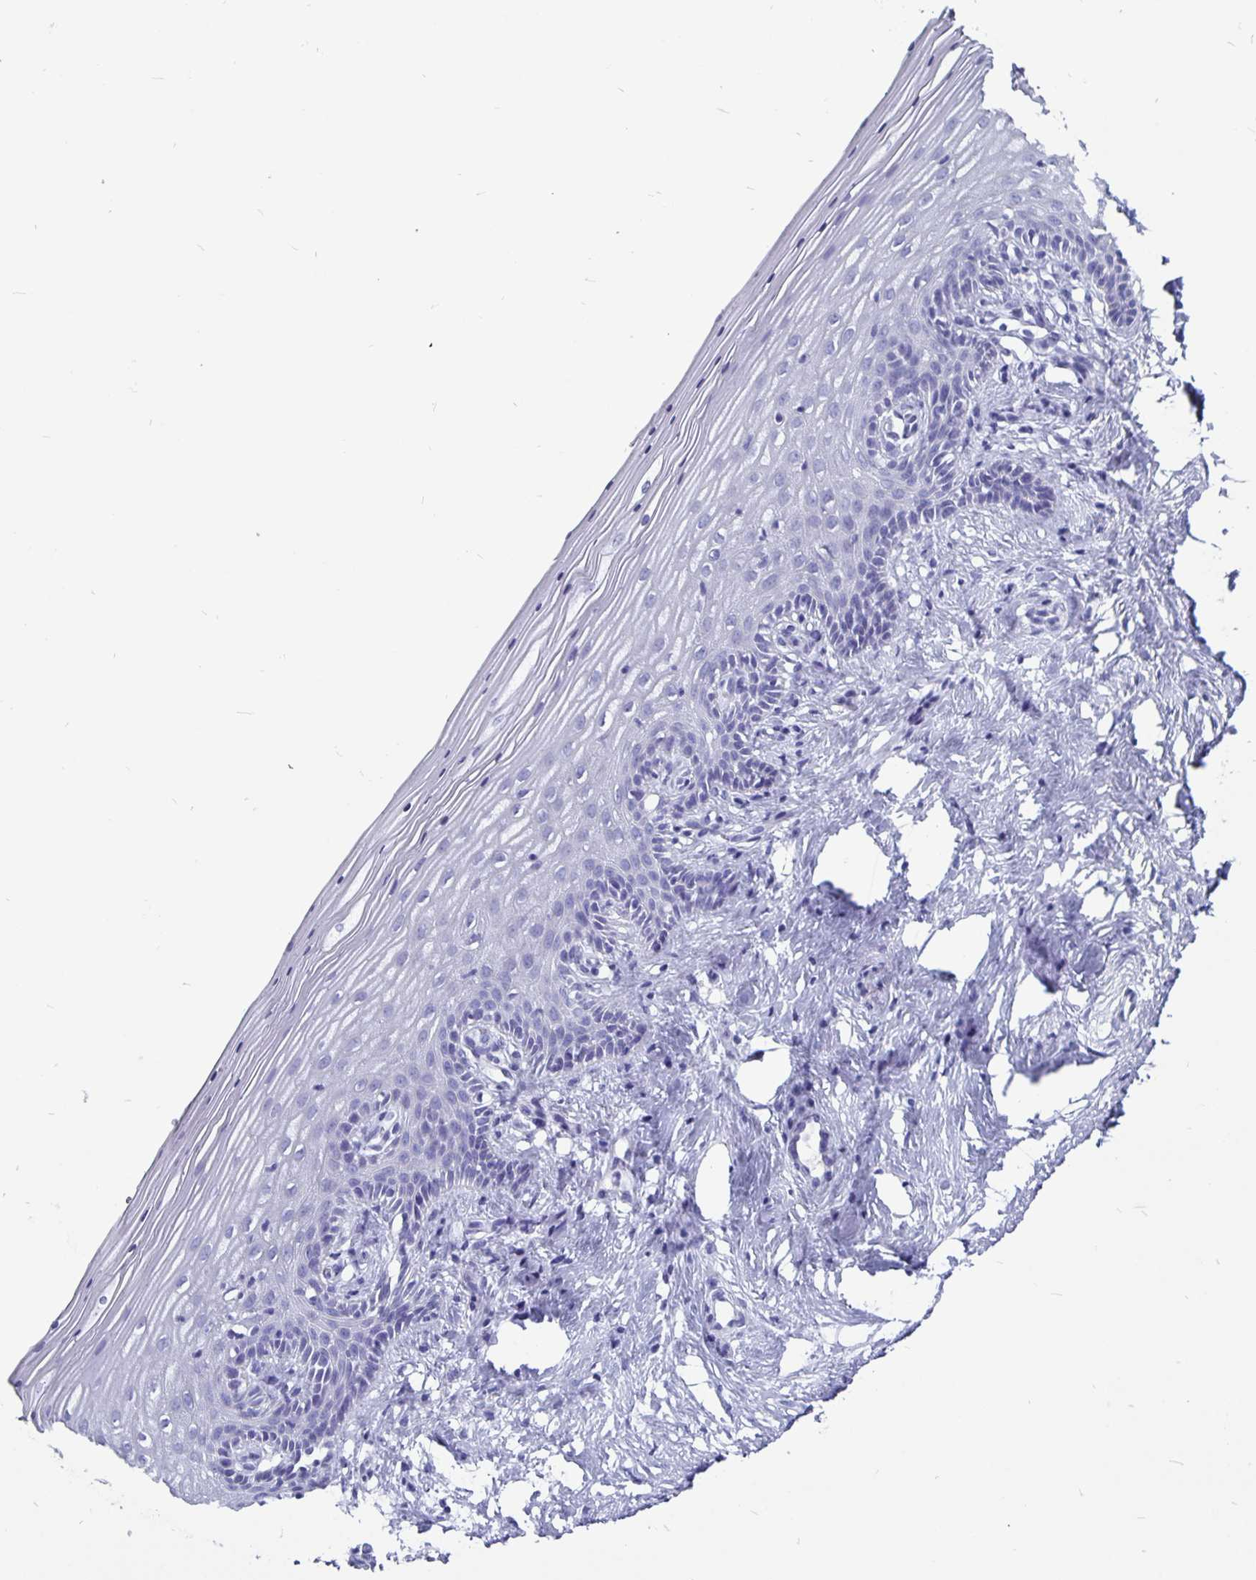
{"staining": {"intensity": "negative", "quantity": "none", "location": "none"}, "tissue": "vagina", "cell_type": "Squamous epithelial cells", "image_type": "normal", "snomed": [{"axis": "morphology", "description": "Normal tissue, NOS"}, {"axis": "topography", "description": "Vagina"}], "caption": "A high-resolution photomicrograph shows immunohistochemistry staining of unremarkable vagina, which exhibits no significant staining in squamous epithelial cells. (DAB IHC with hematoxylin counter stain).", "gene": "ODF3B", "patient": {"sex": "female", "age": 45}}